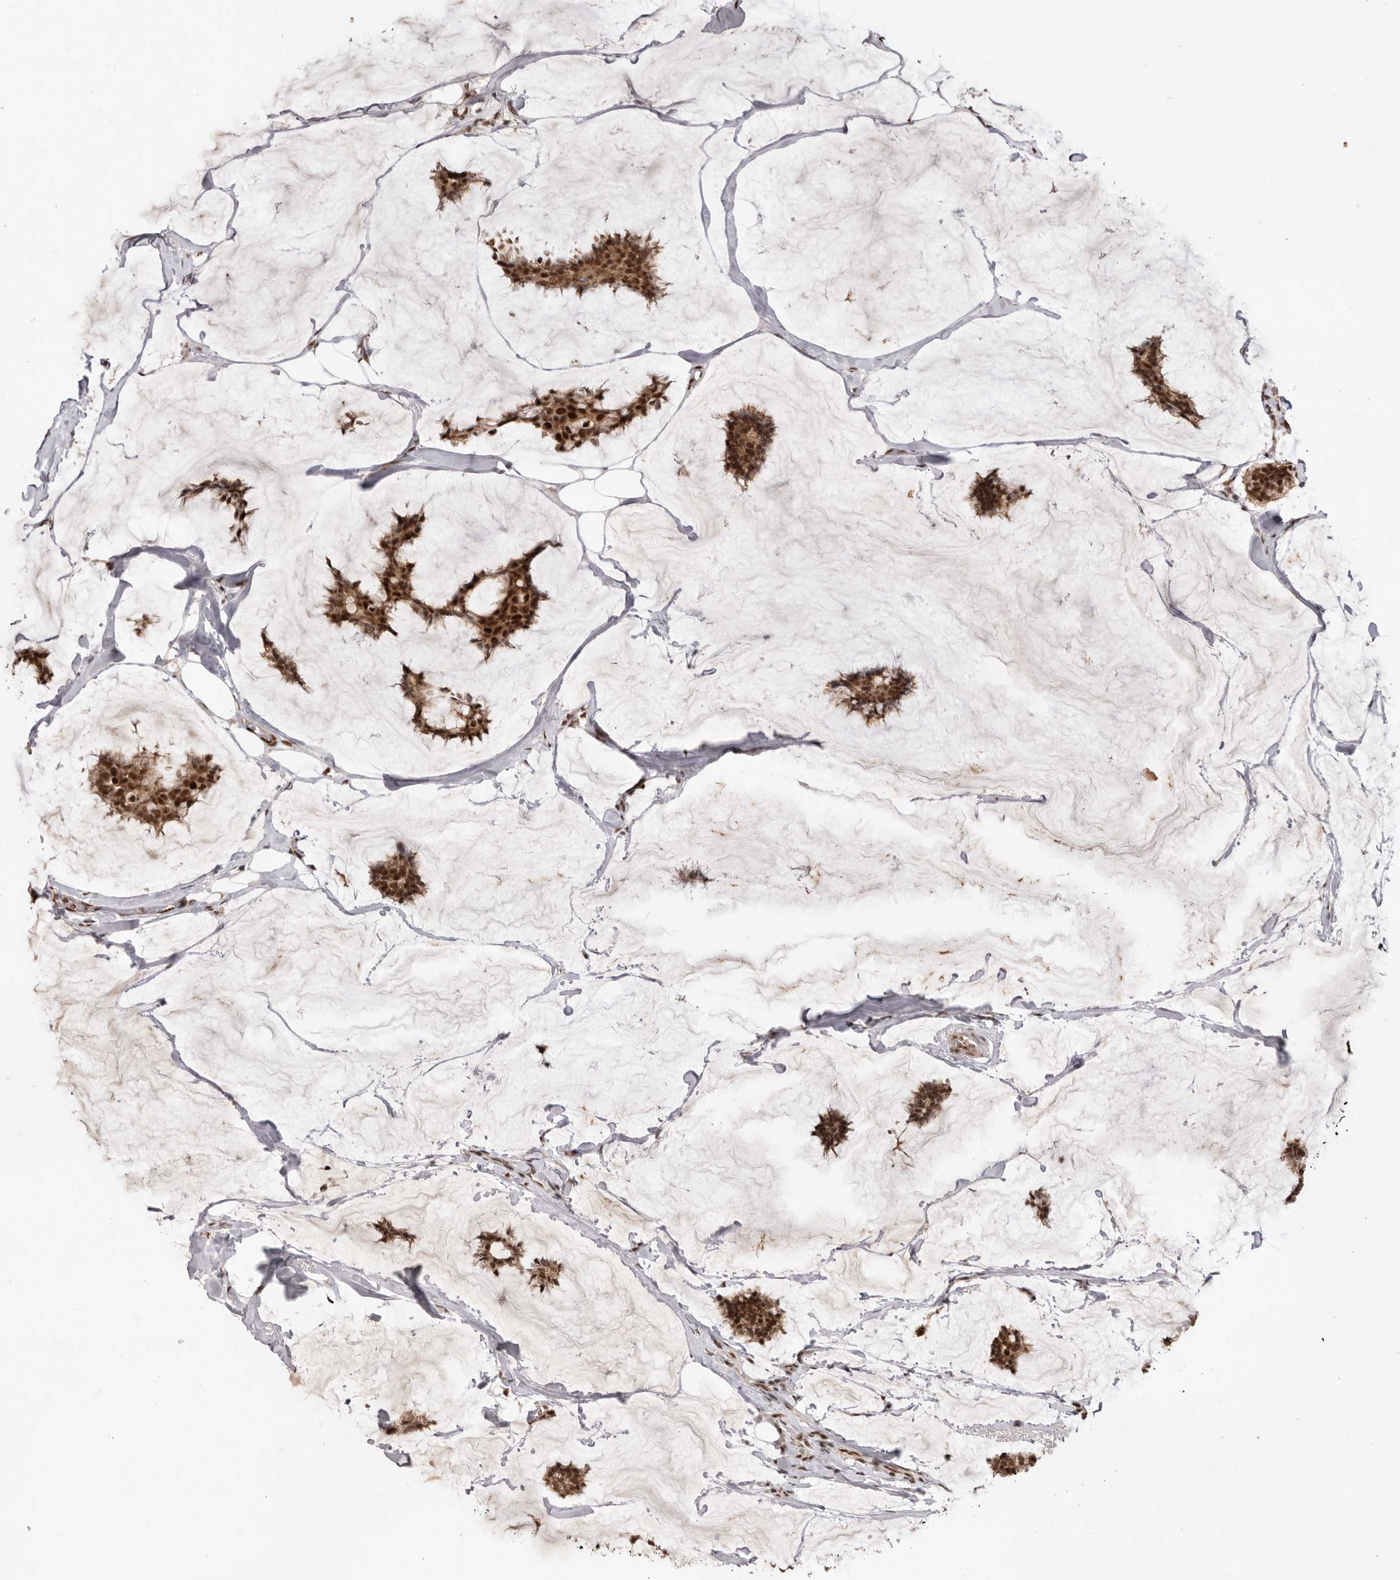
{"staining": {"intensity": "strong", "quantity": ">75%", "location": "nuclear"}, "tissue": "breast cancer", "cell_type": "Tumor cells", "image_type": "cancer", "snomed": [{"axis": "morphology", "description": "Duct carcinoma"}, {"axis": "topography", "description": "Breast"}], "caption": "Immunohistochemistry (IHC) of human breast invasive ductal carcinoma reveals high levels of strong nuclear positivity in about >75% of tumor cells.", "gene": "CHTOP", "patient": {"sex": "female", "age": 93}}